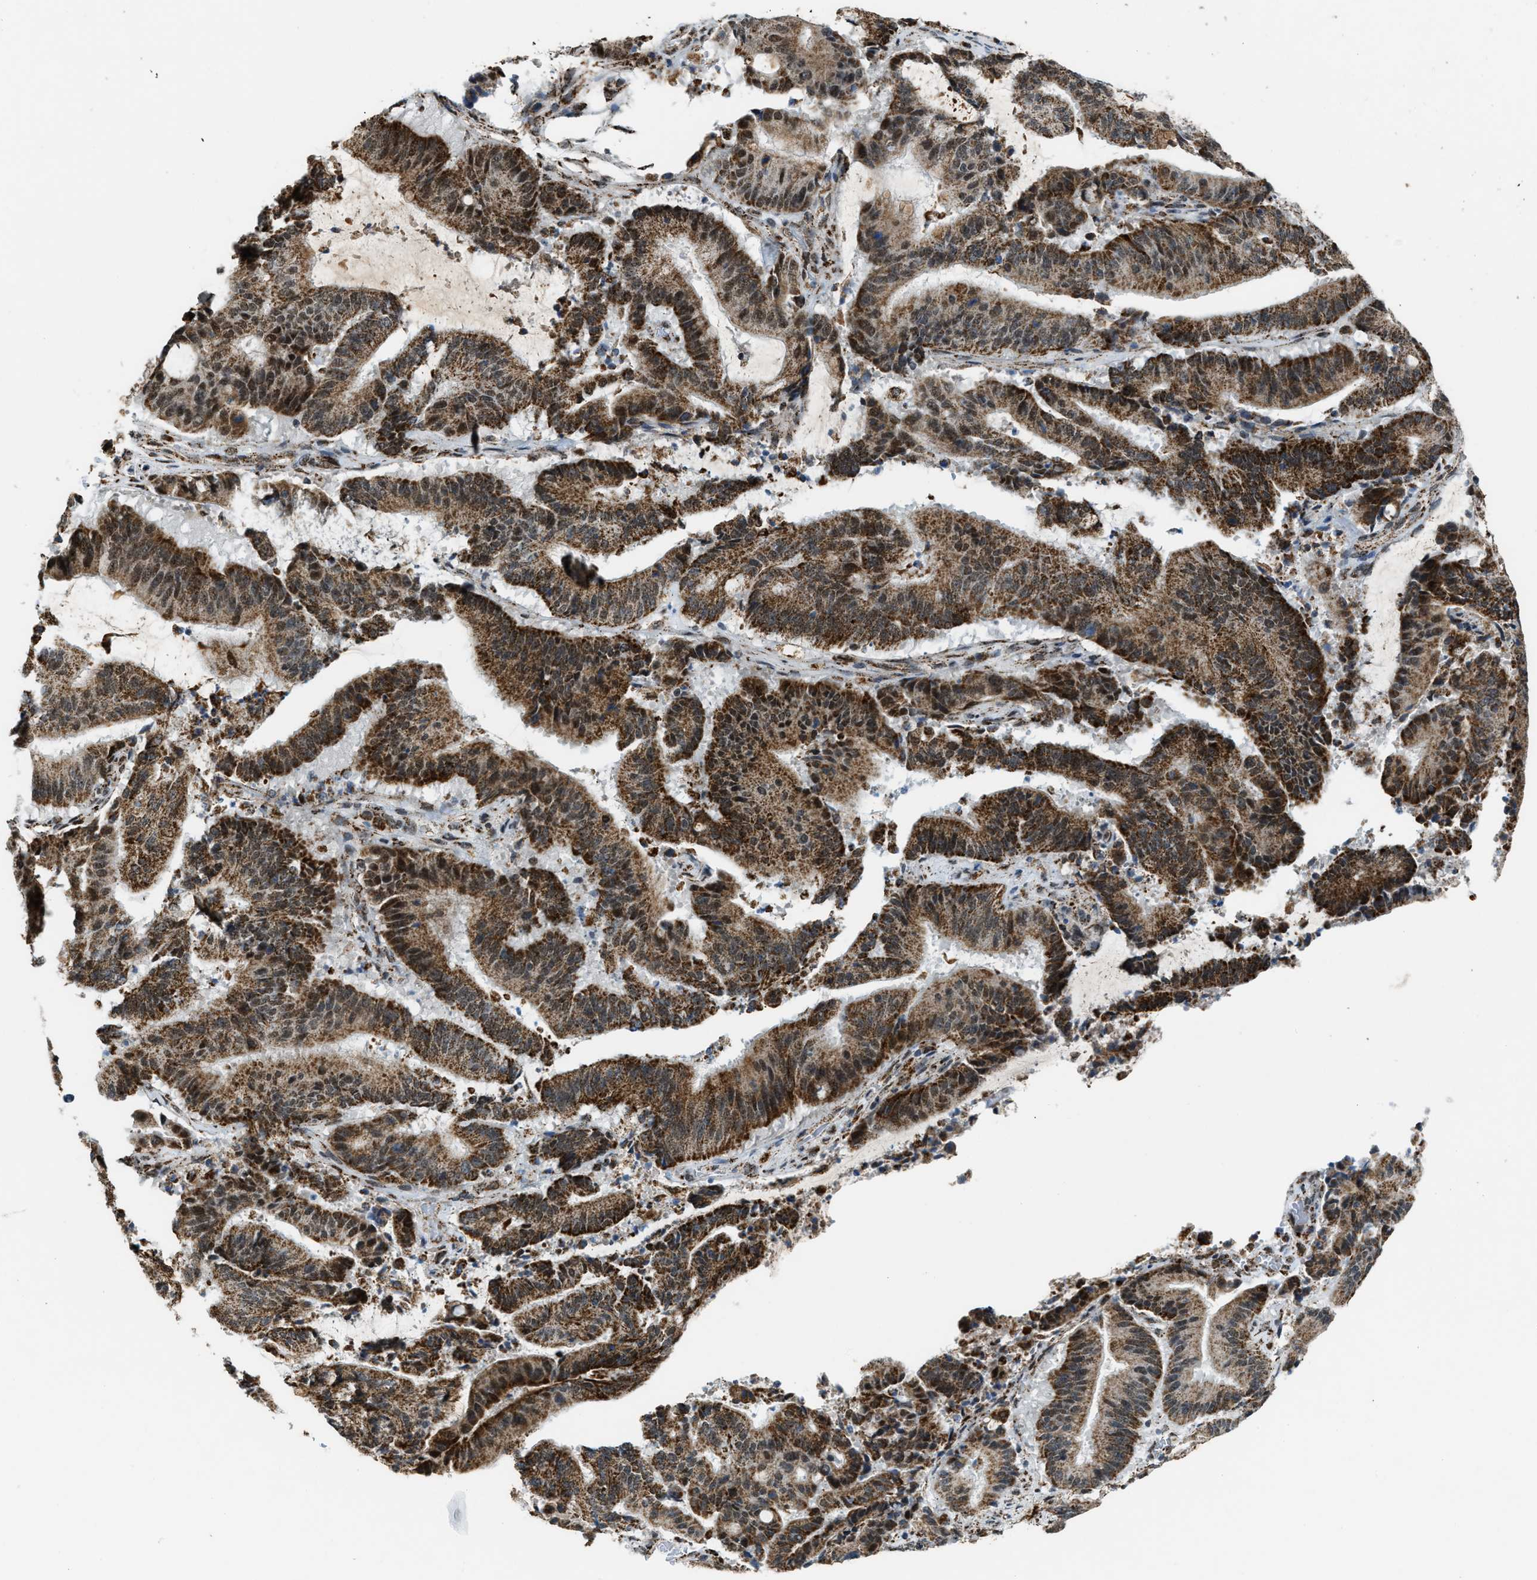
{"staining": {"intensity": "strong", "quantity": ">75%", "location": "cytoplasmic/membranous"}, "tissue": "liver cancer", "cell_type": "Tumor cells", "image_type": "cancer", "snomed": [{"axis": "morphology", "description": "Normal tissue, NOS"}, {"axis": "morphology", "description": "Cholangiocarcinoma"}, {"axis": "topography", "description": "Liver"}, {"axis": "topography", "description": "Peripheral nerve tissue"}], "caption": "Strong cytoplasmic/membranous protein staining is identified in approximately >75% of tumor cells in liver cholangiocarcinoma.", "gene": "HIBADH", "patient": {"sex": "female", "age": 73}}